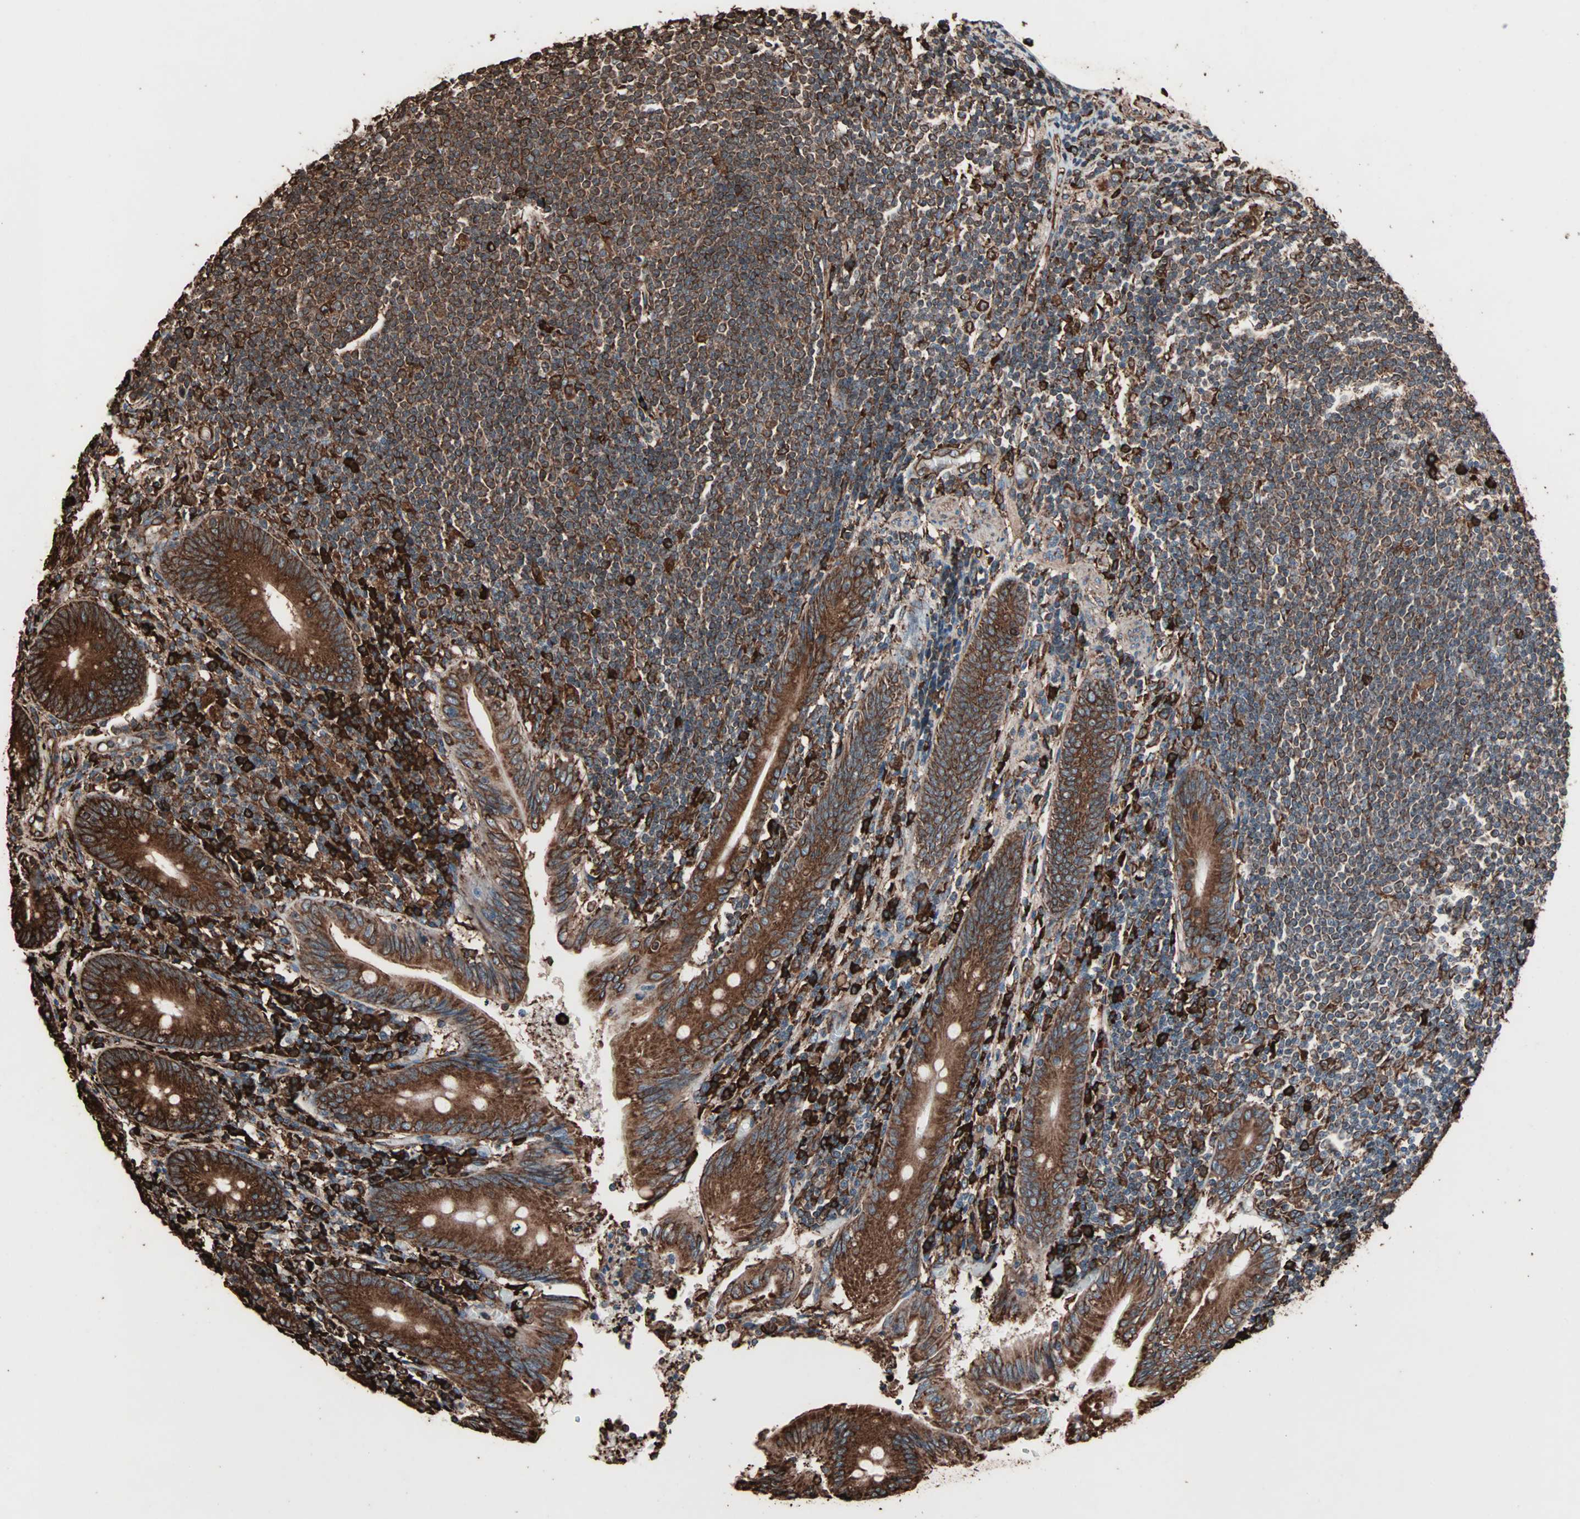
{"staining": {"intensity": "strong", "quantity": ">75%", "location": "cytoplasmic/membranous"}, "tissue": "appendix", "cell_type": "Glandular cells", "image_type": "normal", "snomed": [{"axis": "morphology", "description": "Normal tissue, NOS"}, {"axis": "morphology", "description": "Inflammation, NOS"}, {"axis": "topography", "description": "Appendix"}], "caption": "Brown immunohistochemical staining in unremarkable human appendix displays strong cytoplasmic/membranous positivity in approximately >75% of glandular cells.", "gene": "HSP90B1", "patient": {"sex": "male", "age": 46}}